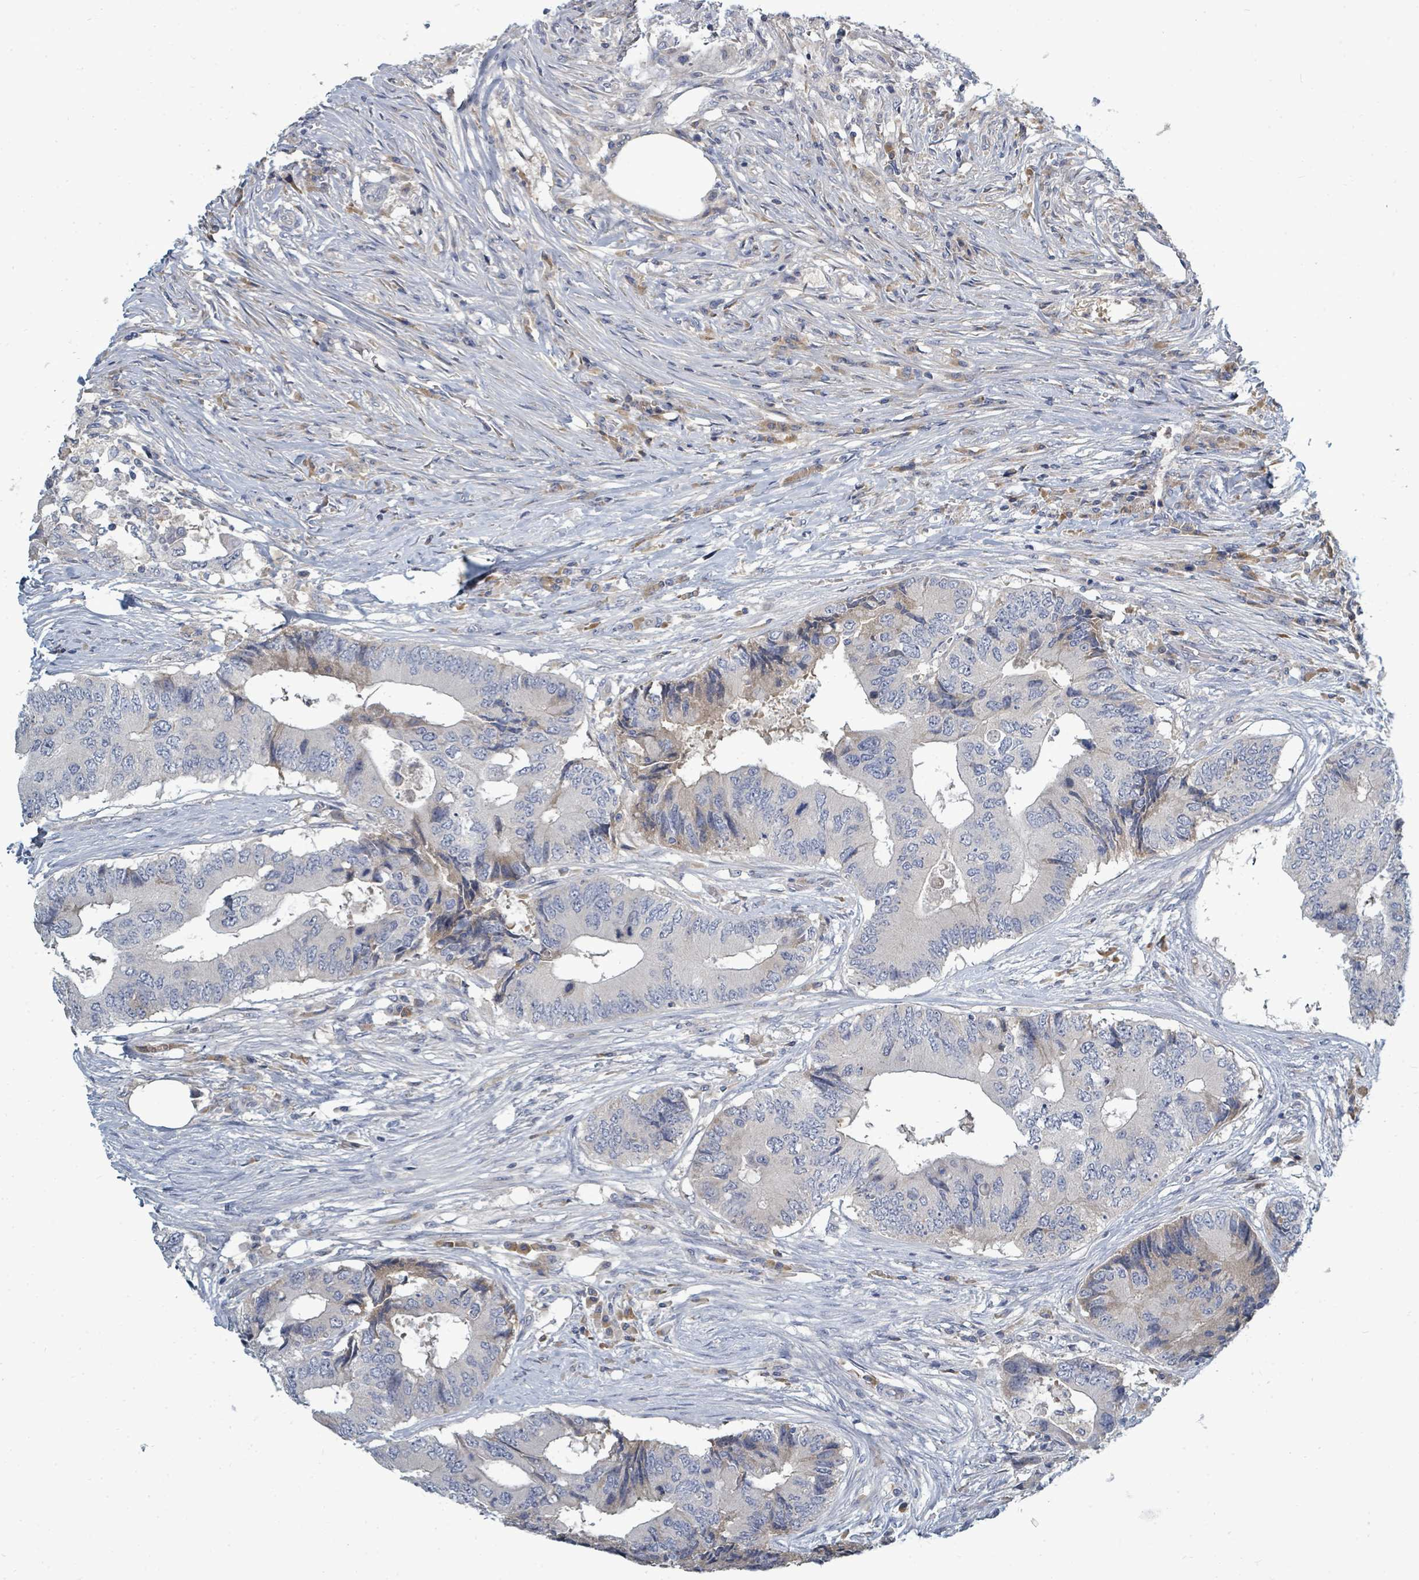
{"staining": {"intensity": "negative", "quantity": "none", "location": "none"}, "tissue": "colorectal cancer", "cell_type": "Tumor cells", "image_type": "cancer", "snomed": [{"axis": "morphology", "description": "Adenocarcinoma, NOS"}, {"axis": "topography", "description": "Colon"}], "caption": "Colorectal cancer (adenocarcinoma) was stained to show a protein in brown. There is no significant expression in tumor cells.", "gene": "SLC25A23", "patient": {"sex": "male", "age": 71}}